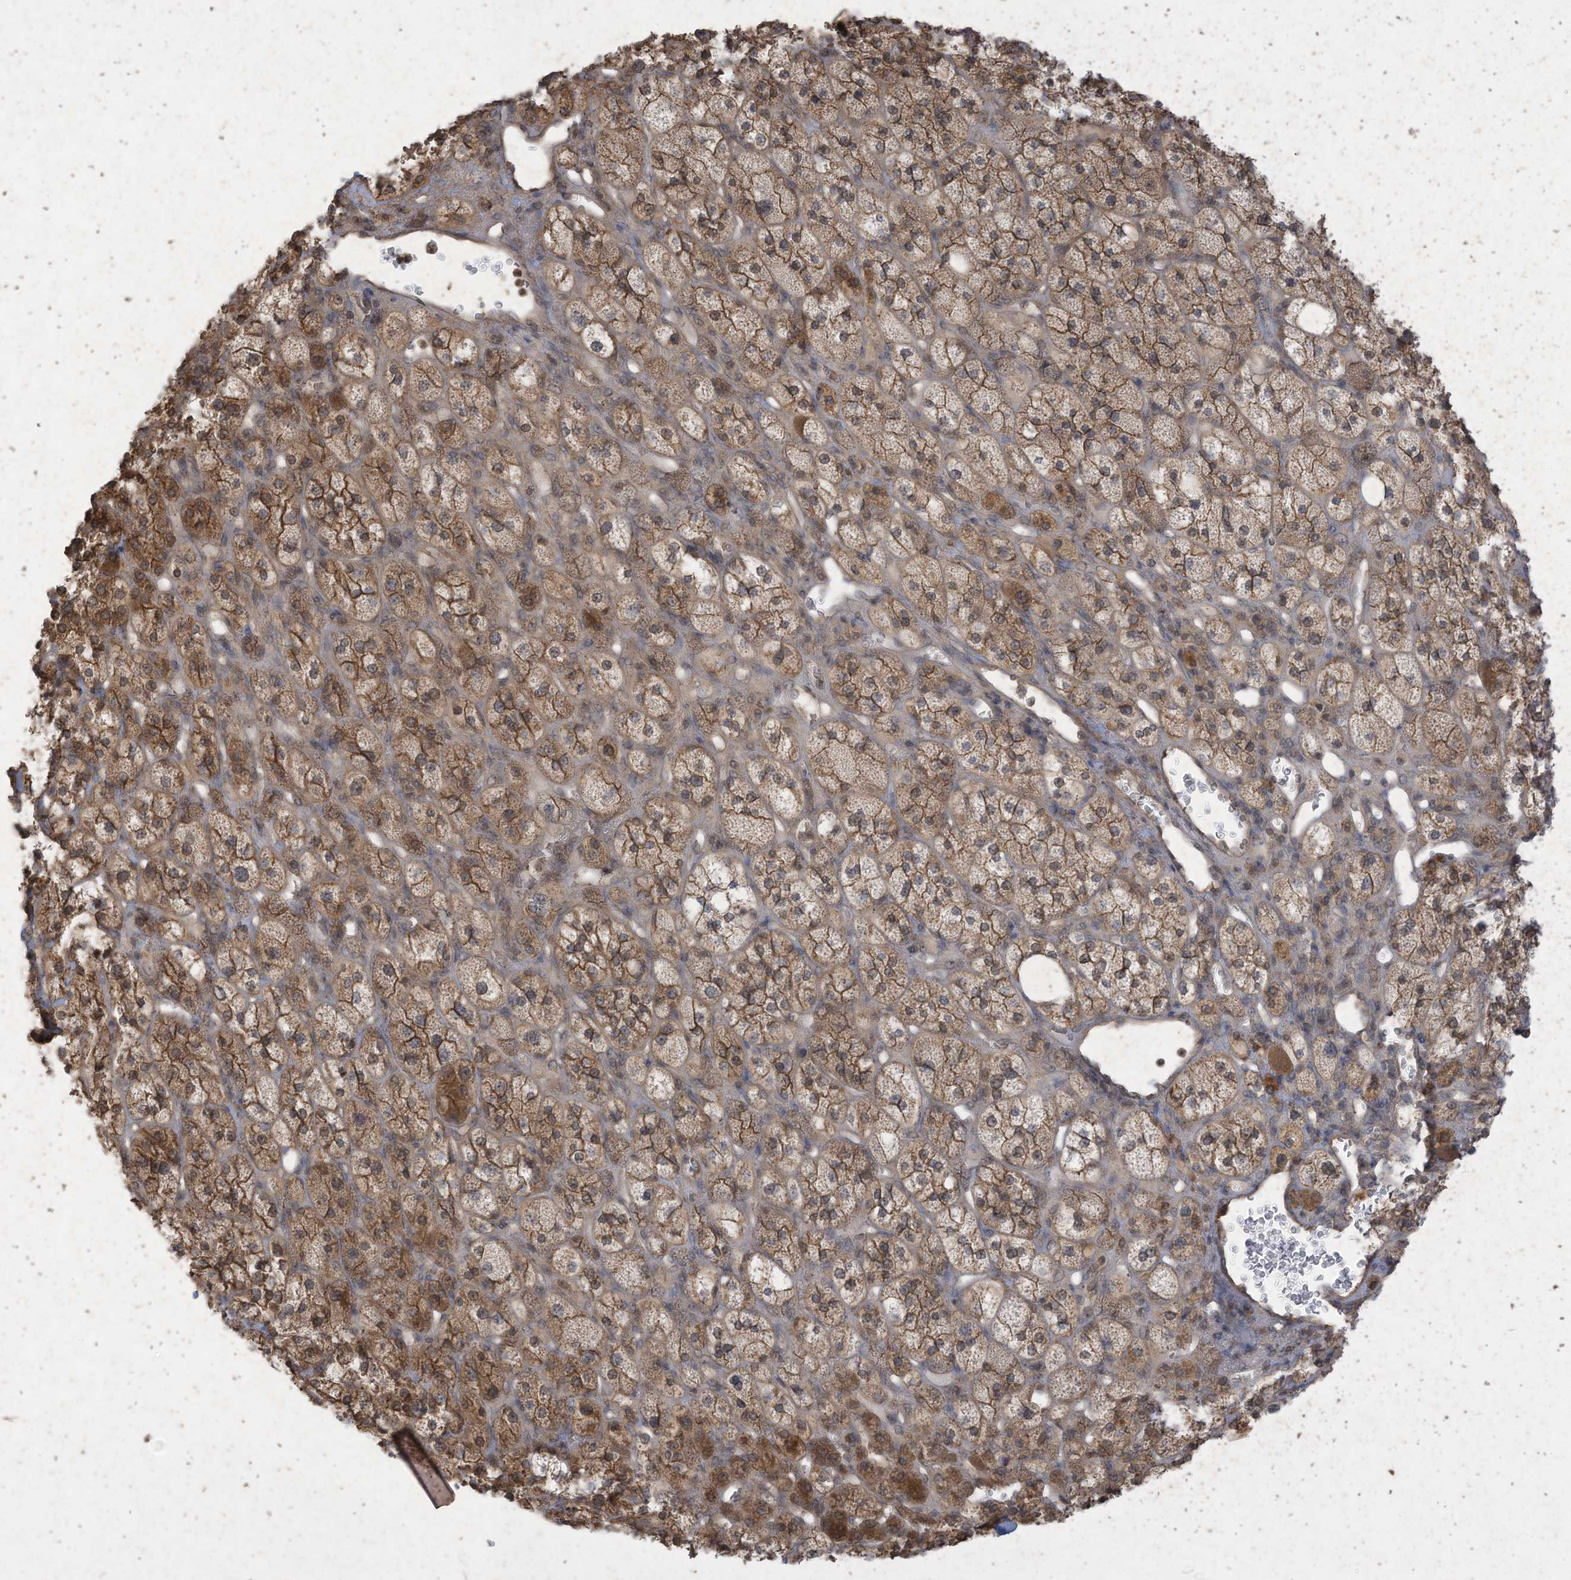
{"staining": {"intensity": "moderate", "quantity": ">75%", "location": "cytoplasmic/membranous"}, "tissue": "adrenal gland", "cell_type": "Glandular cells", "image_type": "normal", "snomed": [{"axis": "morphology", "description": "Normal tissue, NOS"}, {"axis": "topography", "description": "Adrenal gland"}], "caption": "Protein analysis of unremarkable adrenal gland demonstrates moderate cytoplasmic/membranous positivity in approximately >75% of glandular cells.", "gene": "MATN2", "patient": {"sex": "male", "age": 61}}